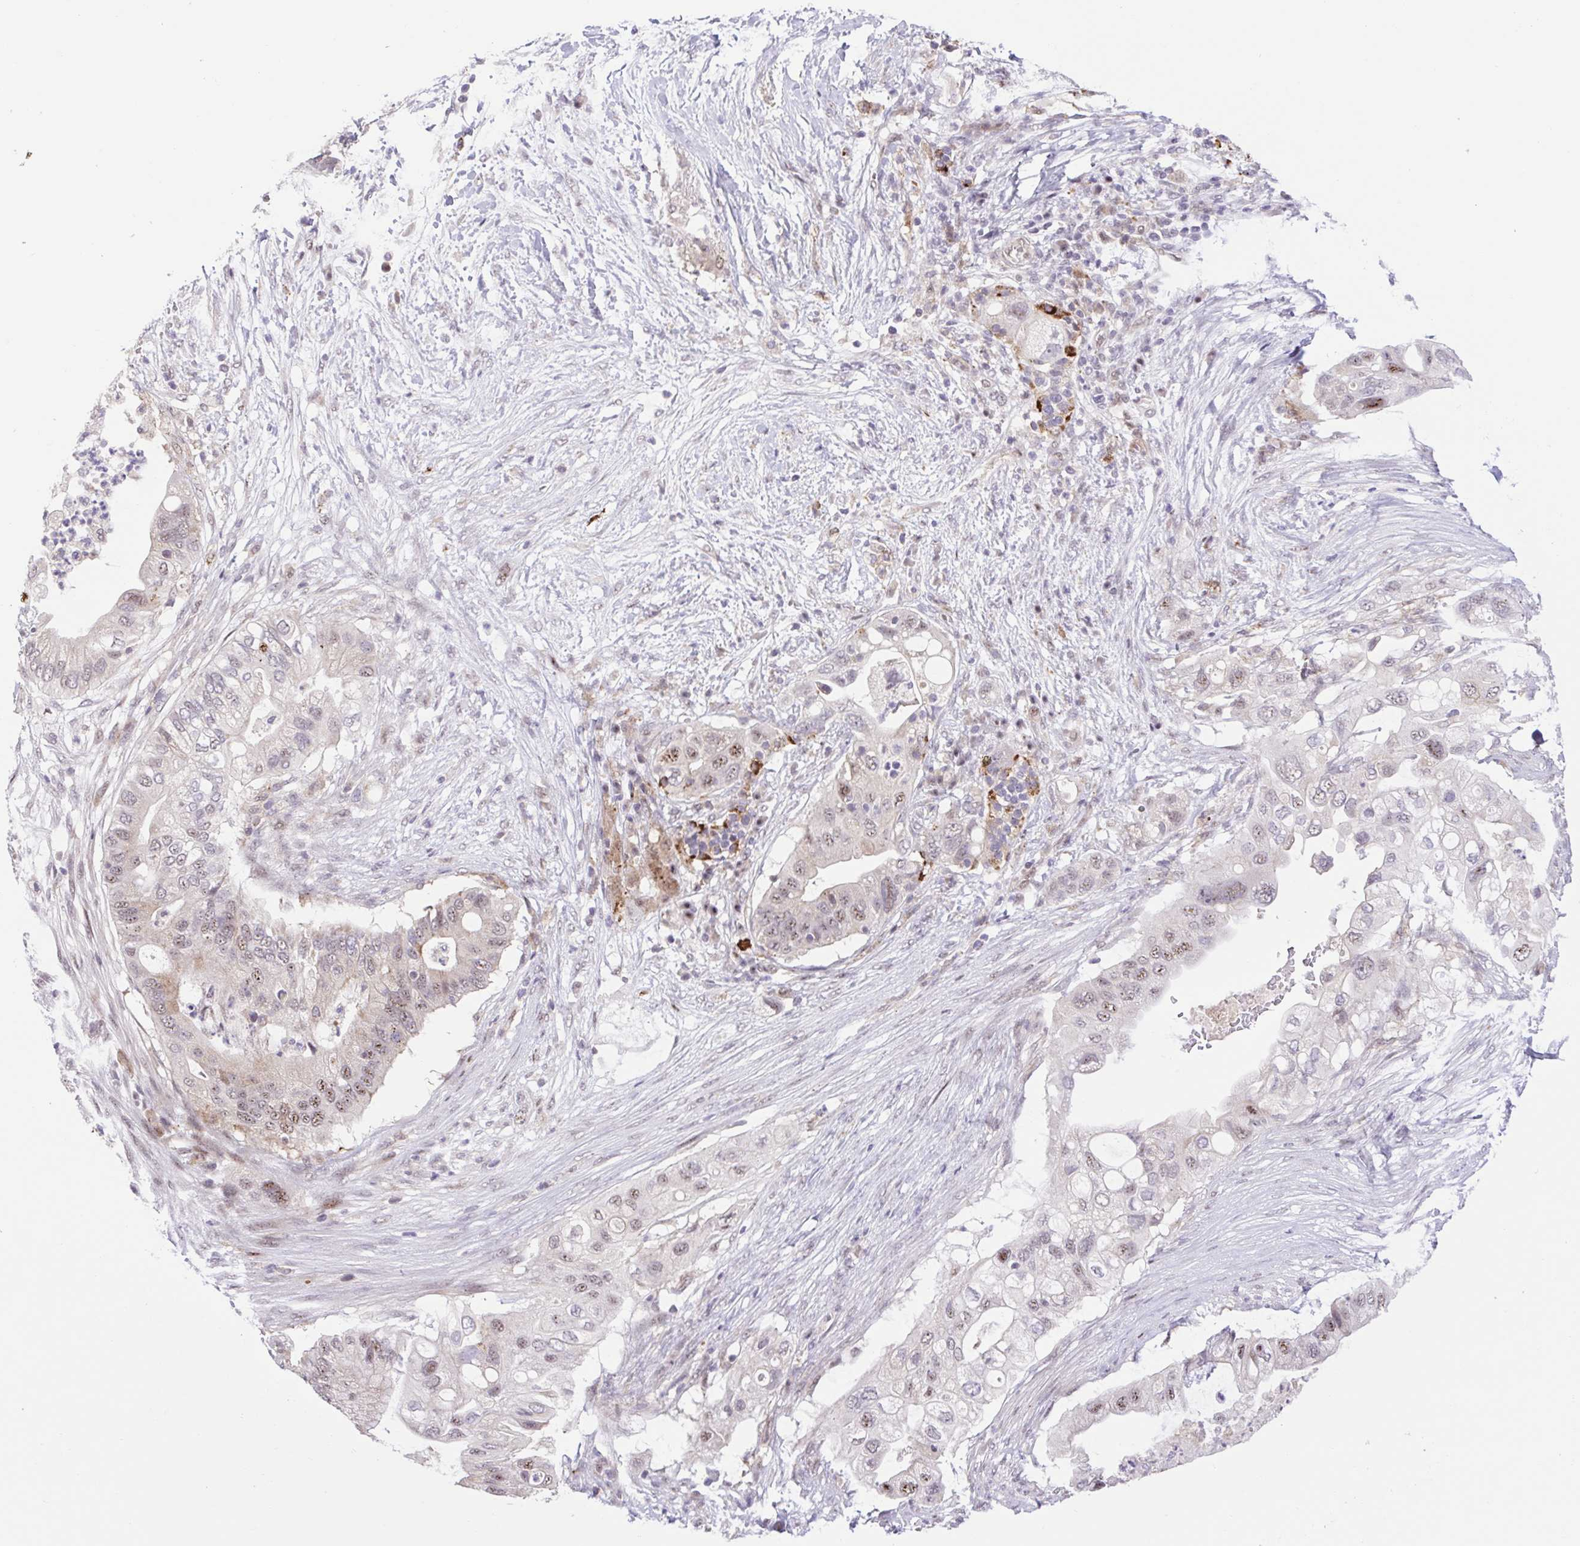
{"staining": {"intensity": "moderate", "quantity": "<25%", "location": "cytoplasmic/membranous,nuclear"}, "tissue": "pancreatic cancer", "cell_type": "Tumor cells", "image_type": "cancer", "snomed": [{"axis": "morphology", "description": "Adenocarcinoma, NOS"}, {"axis": "topography", "description": "Pancreas"}], "caption": "An IHC histopathology image of neoplastic tissue is shown. Protein staining in brown highlights moderate cytoplasmic/membranous and nuclear positivity in adenocarcinoma (pancreatic) within tumor cells.", "gene": "ERG", "patient": {"sex": "female", "age": 72}}